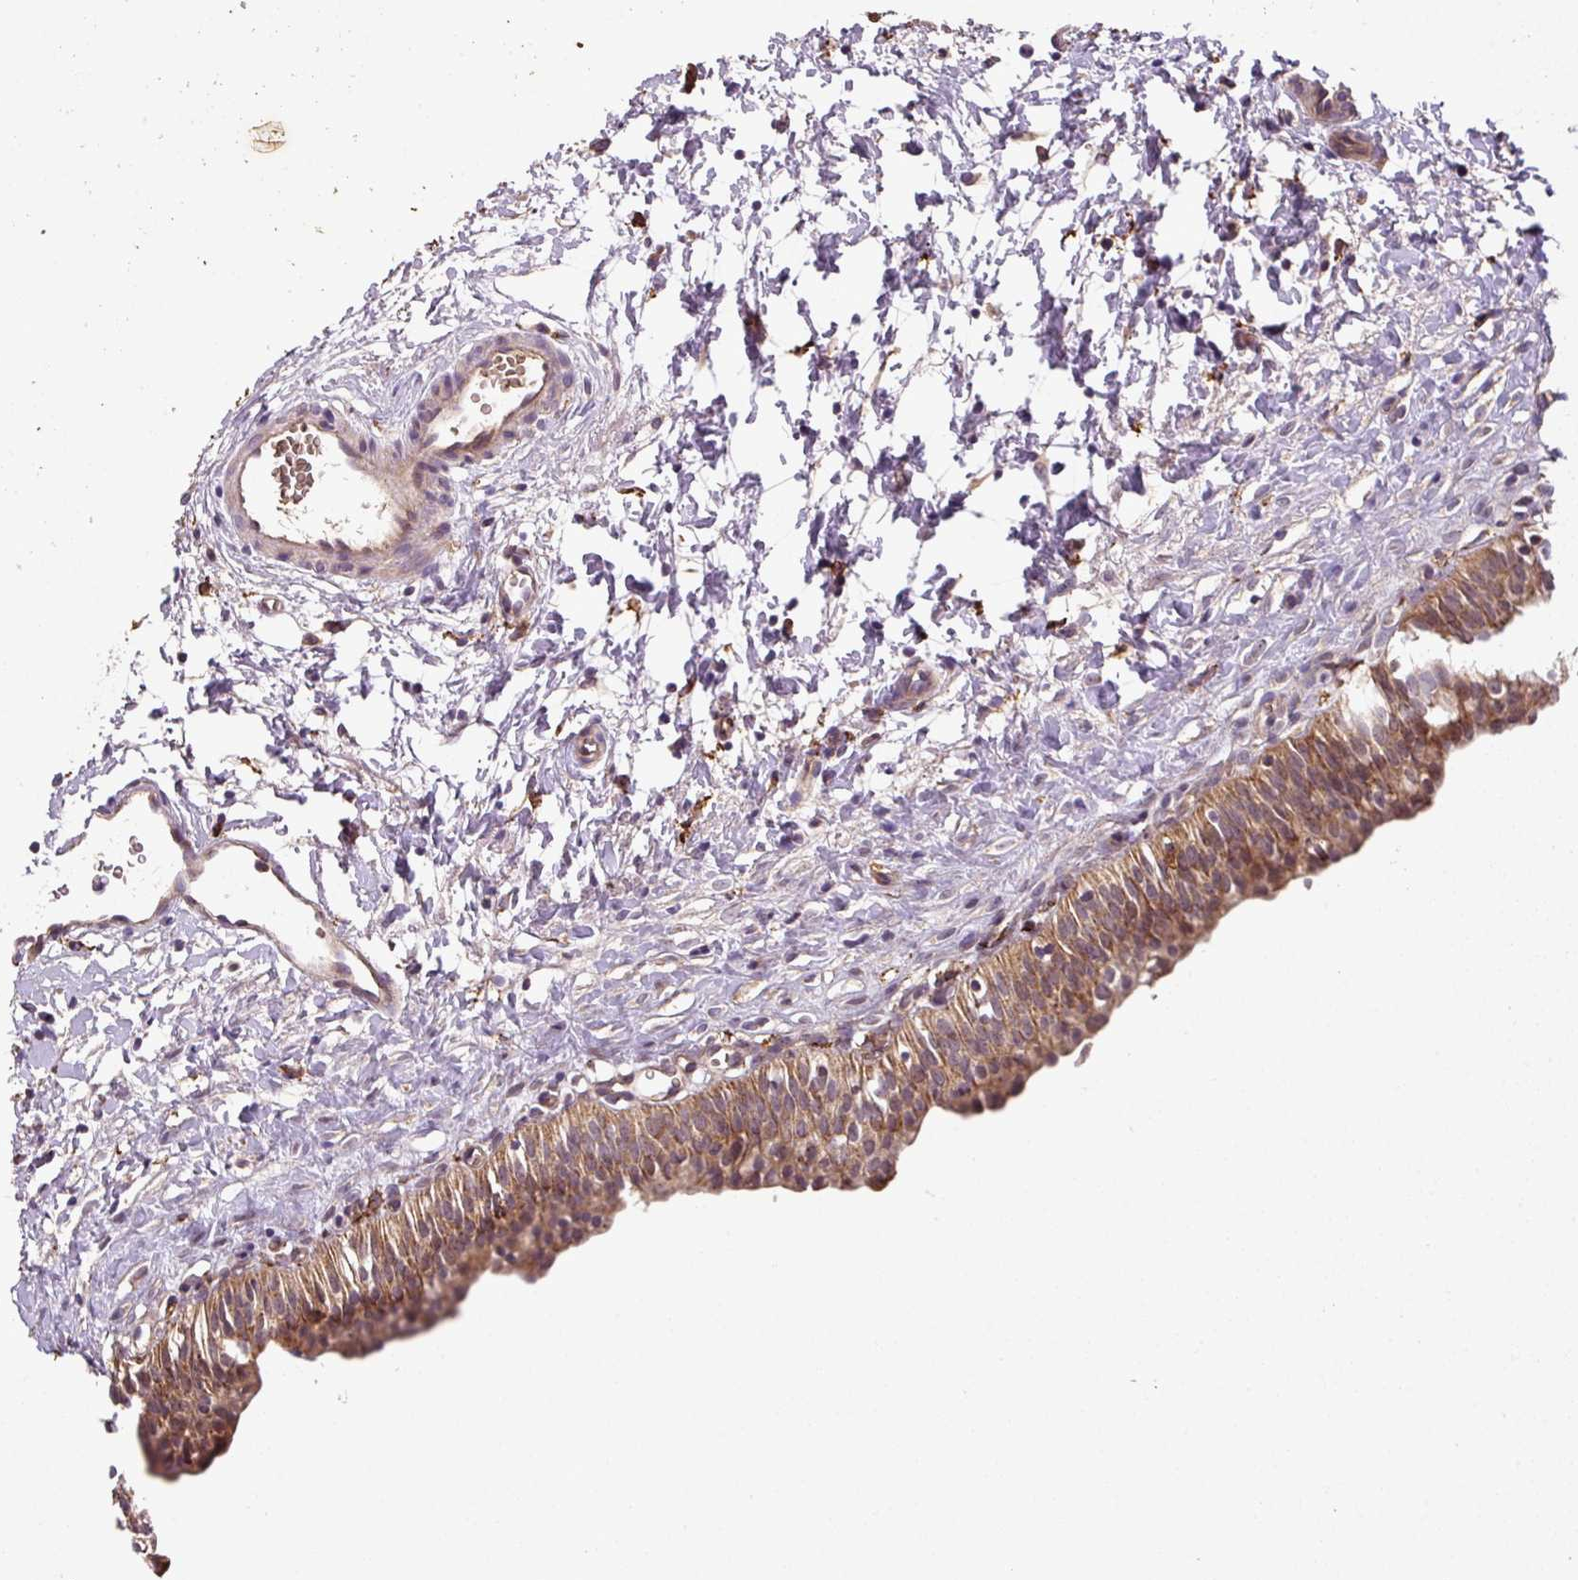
{"staining": {"intensity": "moderate", "quantity": ">75%", "location": "cytoplasmic/membranous"}, "tissue": "urinary bladder", "cell_type": "Urothelial cells", "image_type": "normal", "snomed": [{"axis": "morphology", "description": "Normal tissue, NOS"}, {"axis": "topography", "description": "Urinary bladder"}], "caption": "Brown immunohistochemical staining in normal human urinary bladder demonstrates moderate cytoplasmic/membranous expression in about >75% of urothelial cells.", "gene": "ZNF513", "patient": {"sex": "male", "age": 51}}